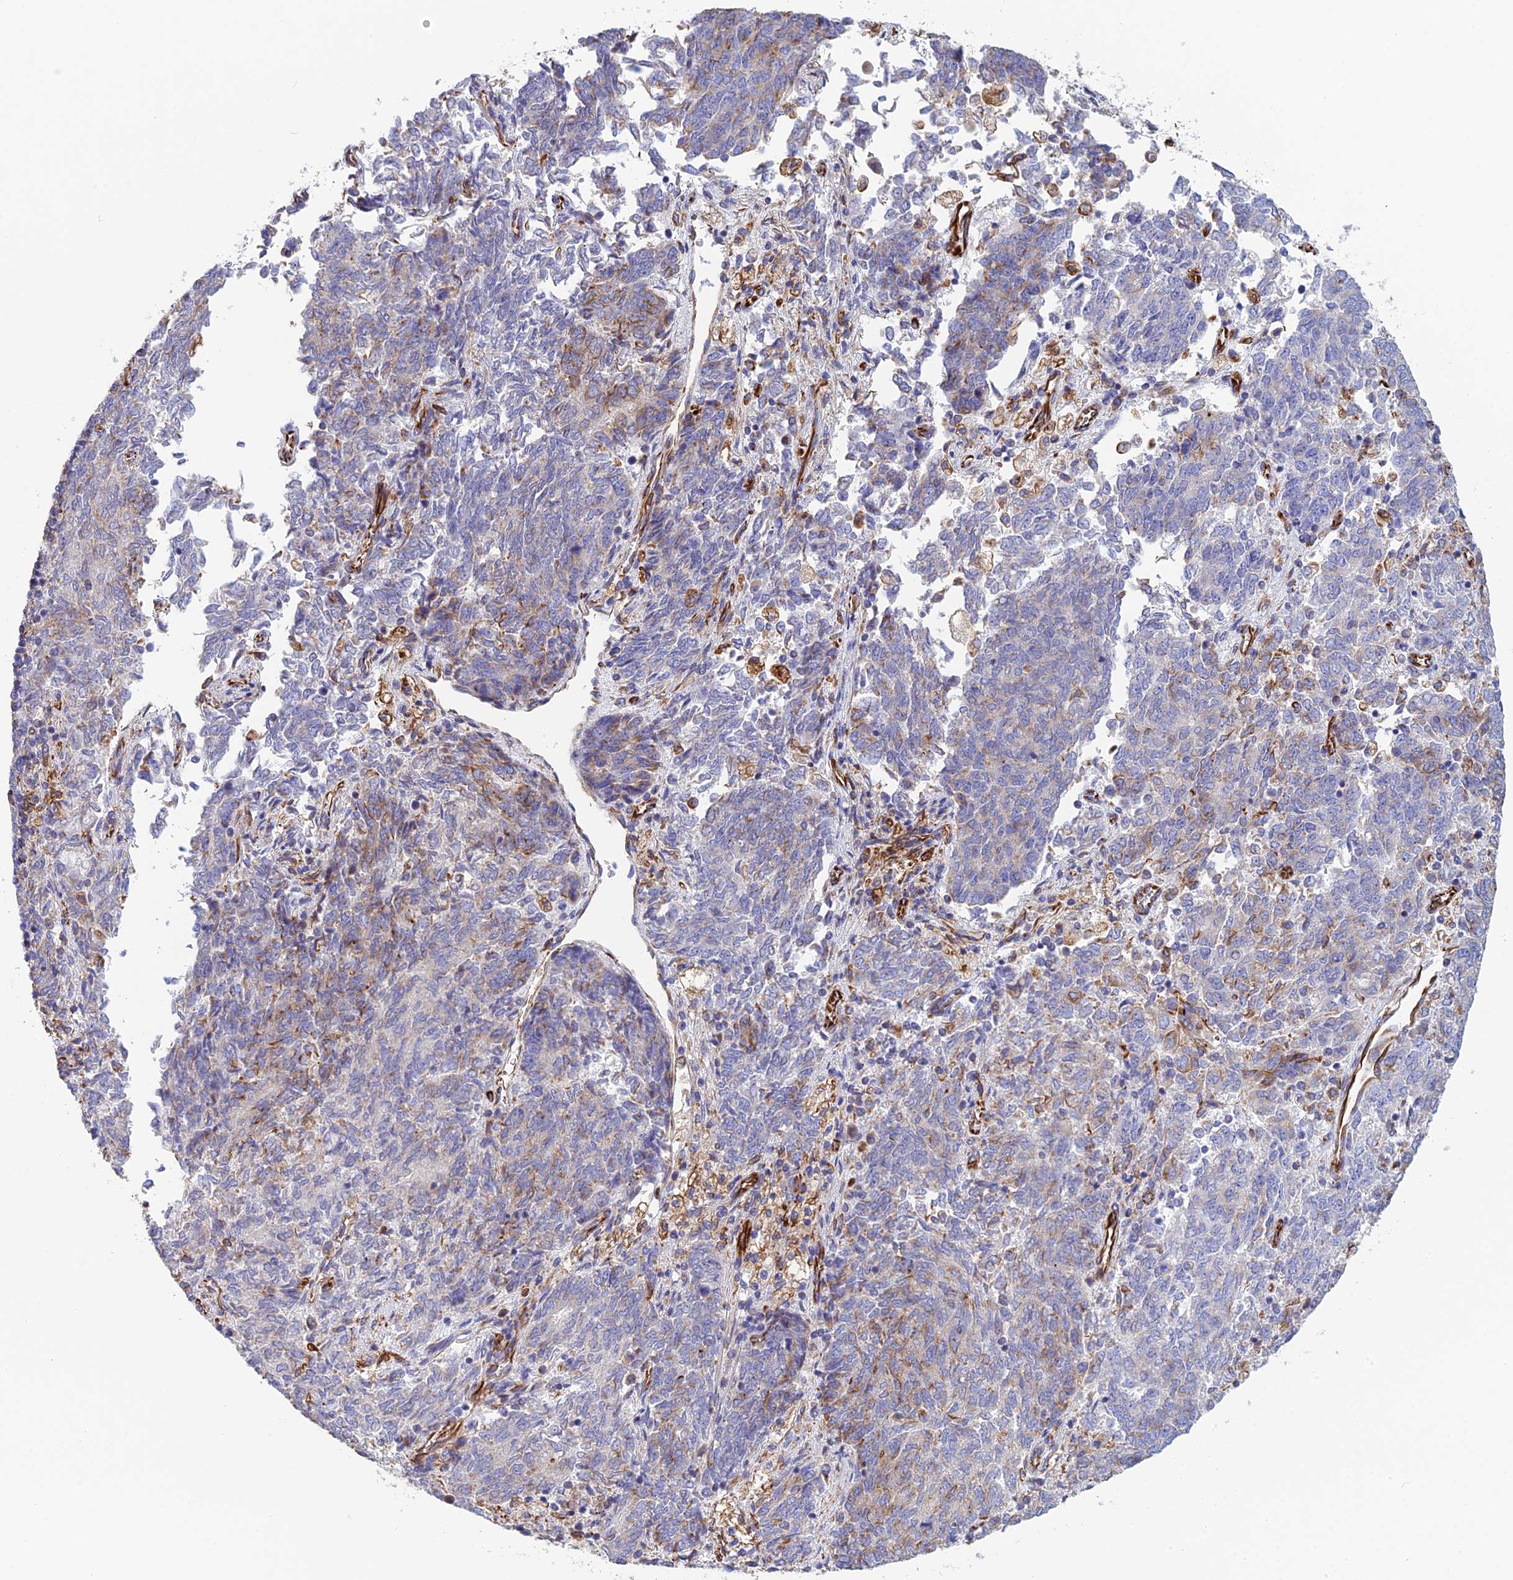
{"staining": {"intensity": "weak", "quantity": "<25%", "location": "cytoplasmic/membranous"}, "tissue": "endometrial cancer", "cell_type": "Tumor cells", "image_type": "cancer", "snomed": [{"axis": "morphology", "description": "Adenocarcinoma, NOS"}, {"axis": "topography", "description": "Endometrium"}], "caption": "This is a histopathology image of immunohistochemistry staining of endometrial cancer (adenocarcinoma), which shows no staining in tumor cells.", "gene": "FBXL20", "patient": {"sex": "female", "age": 80}}